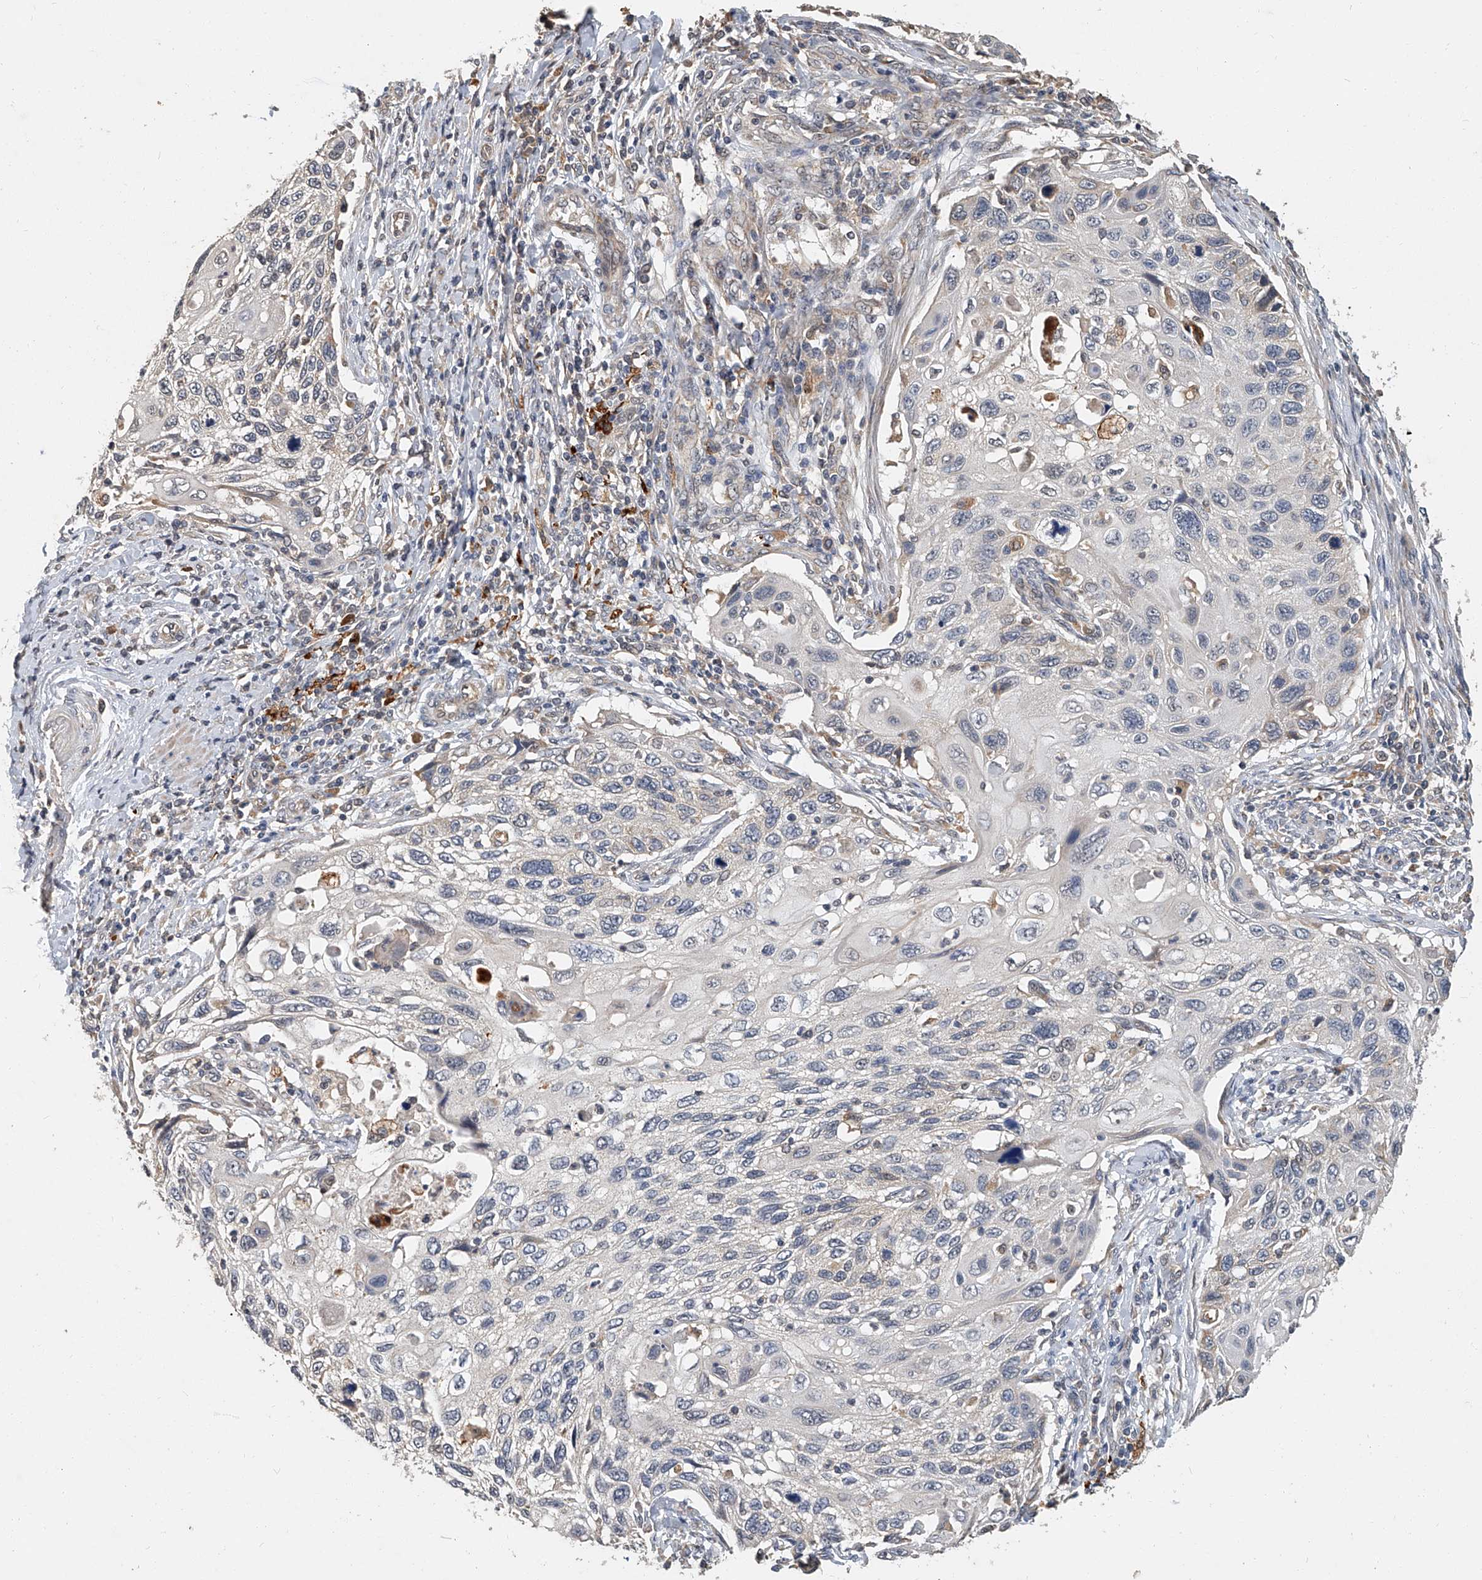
{"staining": {"intensity": "negative", "quantity": "none", "location": "none"}, "tissue": "cervical cancer", "cell_type": "Tumor cells", "image_type": "cancer", "snomed": [{"axis": "morphology", "description": "Squamous cell carcinoma, NOS"}, {"axis": "topography", "description": "Cervix"}], "caption": "Immunohistochemical staining of human cervical cancer displays no significant staining in tumor cells.", "gene": "JAG2", "patient": {"sex": "female", "age": 70}}